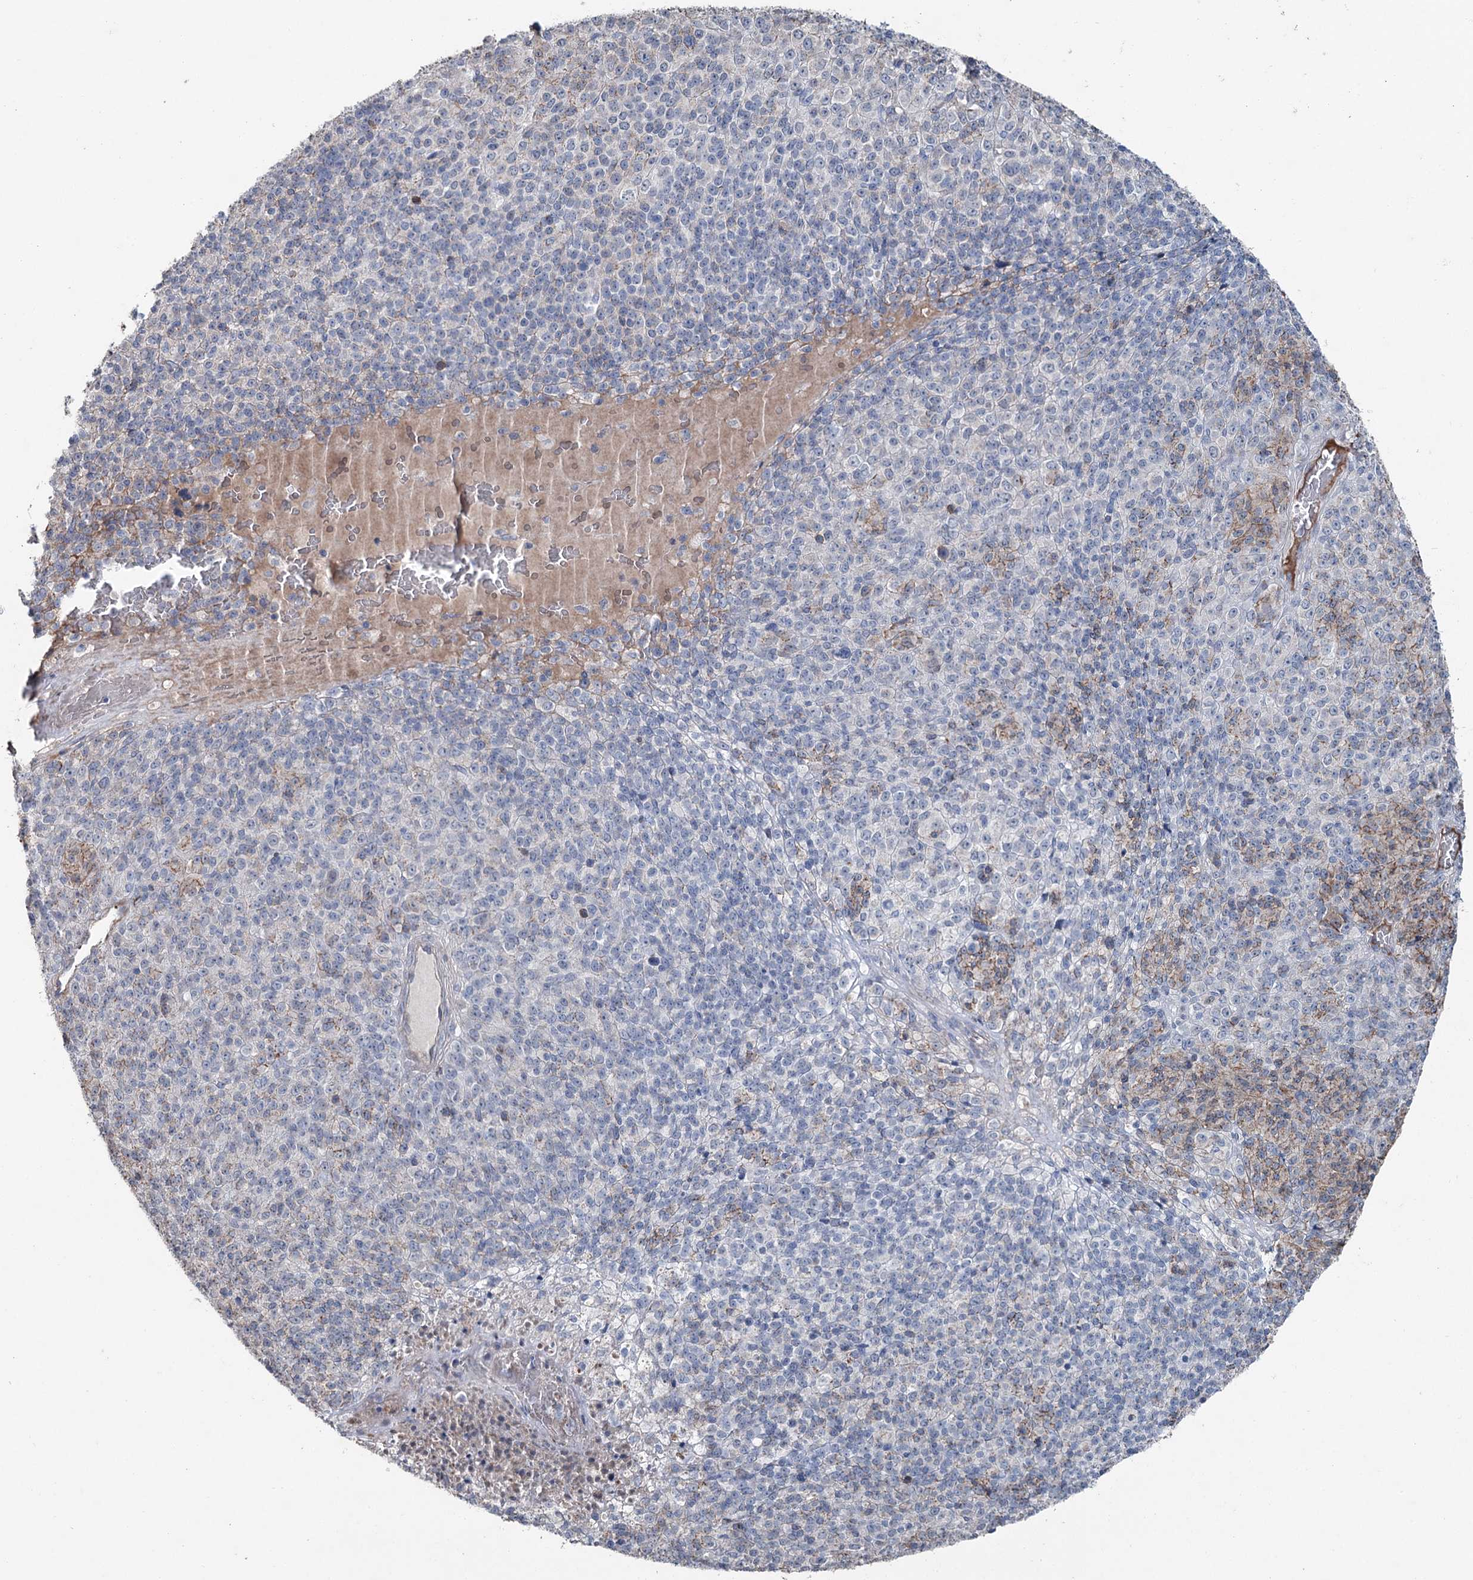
{"staining": {"intensity": "negative", "quantity": "none", "location": "none"}, "tissue": "melanoma", "cell_type": "Tumor cells", "image_type": "cancer", "snomed": [{"axis": "morphology", "description": "Malignant melanoma, Metastatic site"}, {"axis": "topography", "description": "Brain"}], "caption": "This is a micrograph of immunohistochemistry (IHC) staining of malignant melanoma (metastatic site), which shows no positivity in tumor cells. The staining is performed using DAB (3,3'-diaminobenzidine) brown chromogen with nuclei counter-stained in using hematoxylin.", "gene": "FAM120B", "patient": {"sex": "female", "age": 56}}